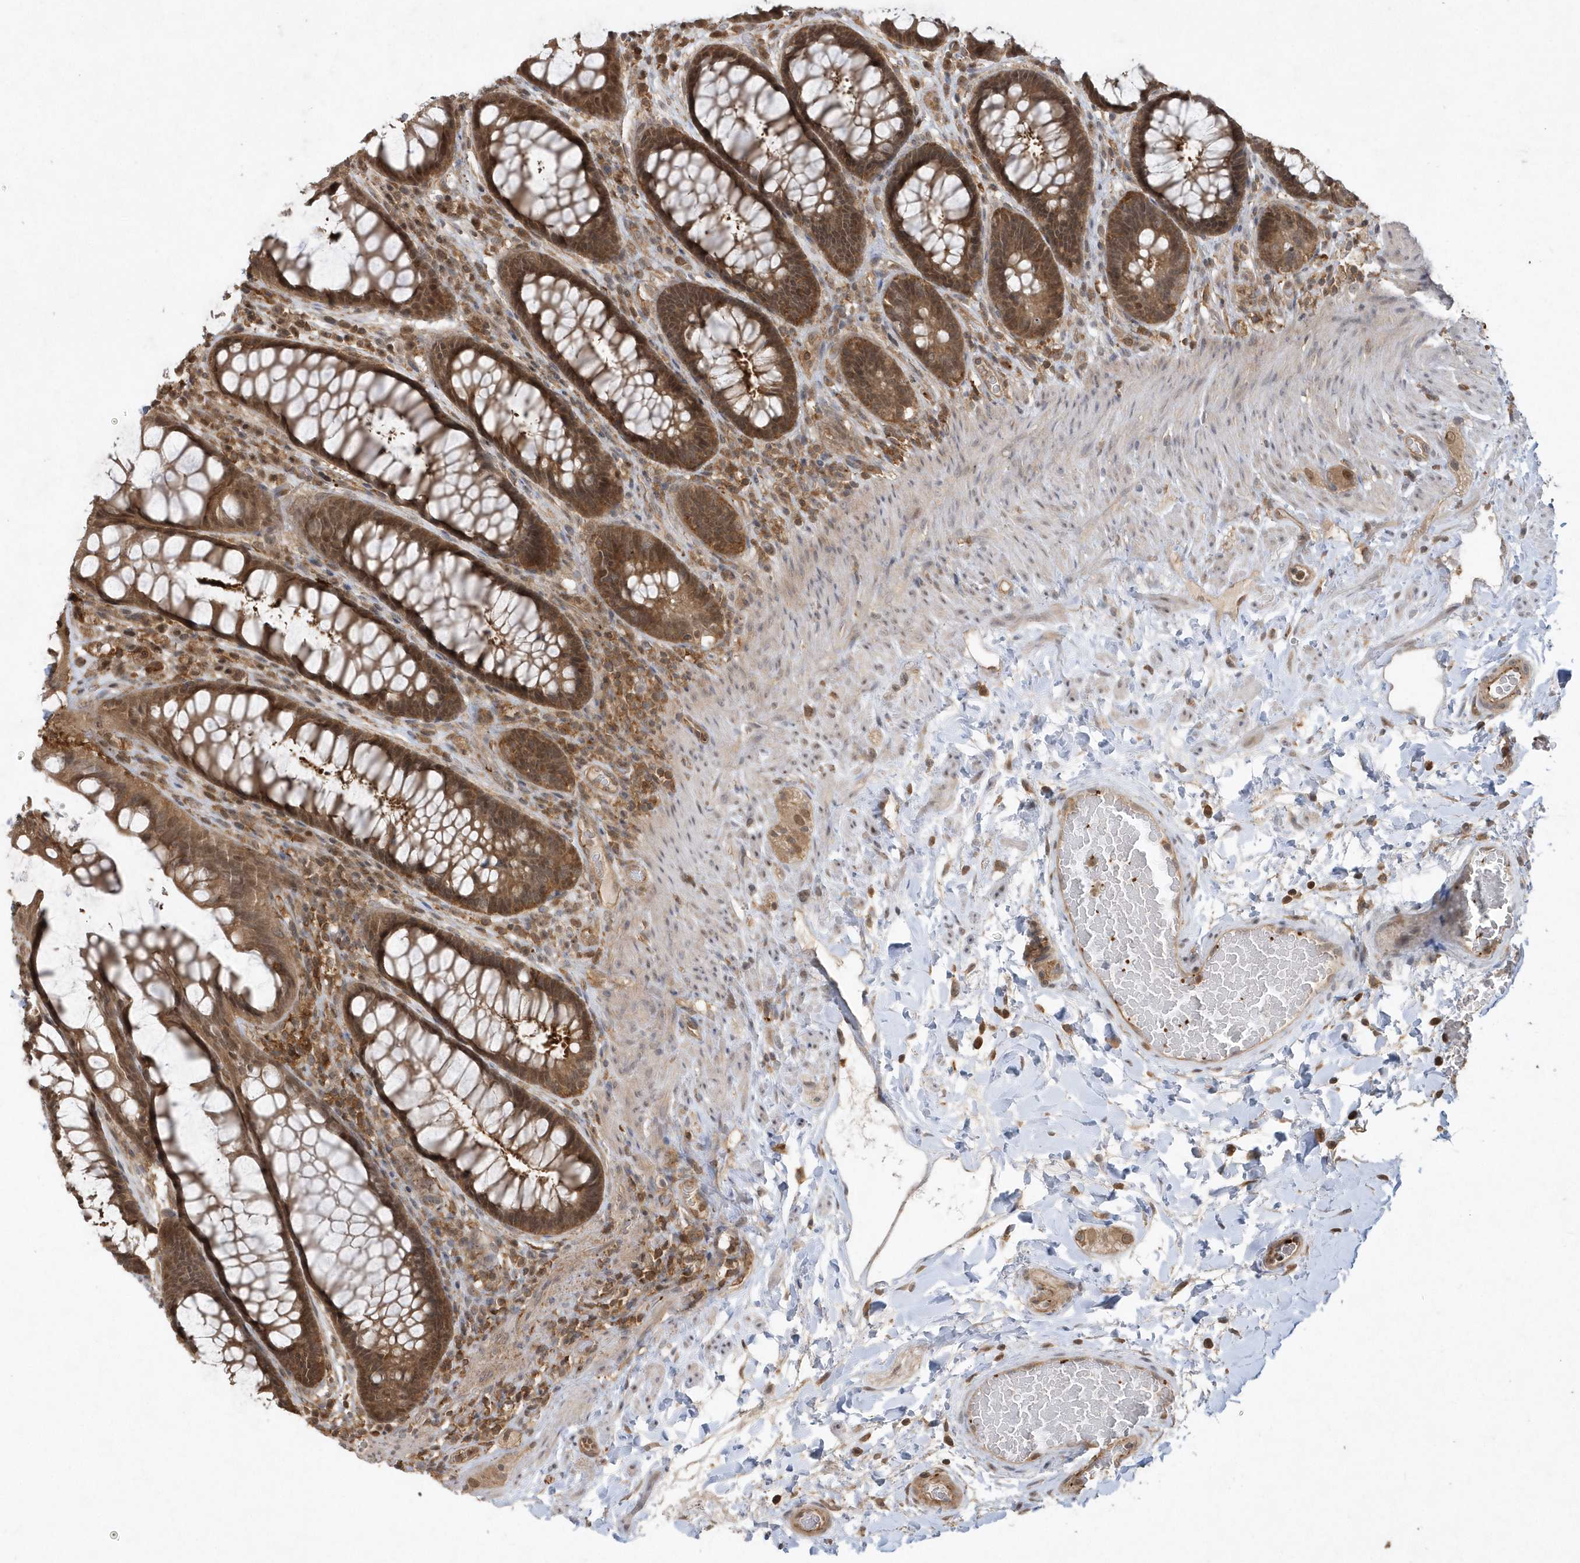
{"staining": {"intensity": "moderate", "quantity": ">75%", "location": "cytoplasmic/membranous,nuclear"}, "tissue": "rectum", "cell_type": "Glandular cells", "image_type": "normal", "snomed": [{"axis": "morphology", "description": "Normal tissue, NOS"}, {"axis": "topography", "description": "Rectum"}], "caption": "Rectum stained with immunohistochemistry shows moderate cytoplasmic/membranous,nuclear positivity in about >75% of glandular cells.", "gene": "ACYP1", "patient": {"sex": "female", "age": 46}}